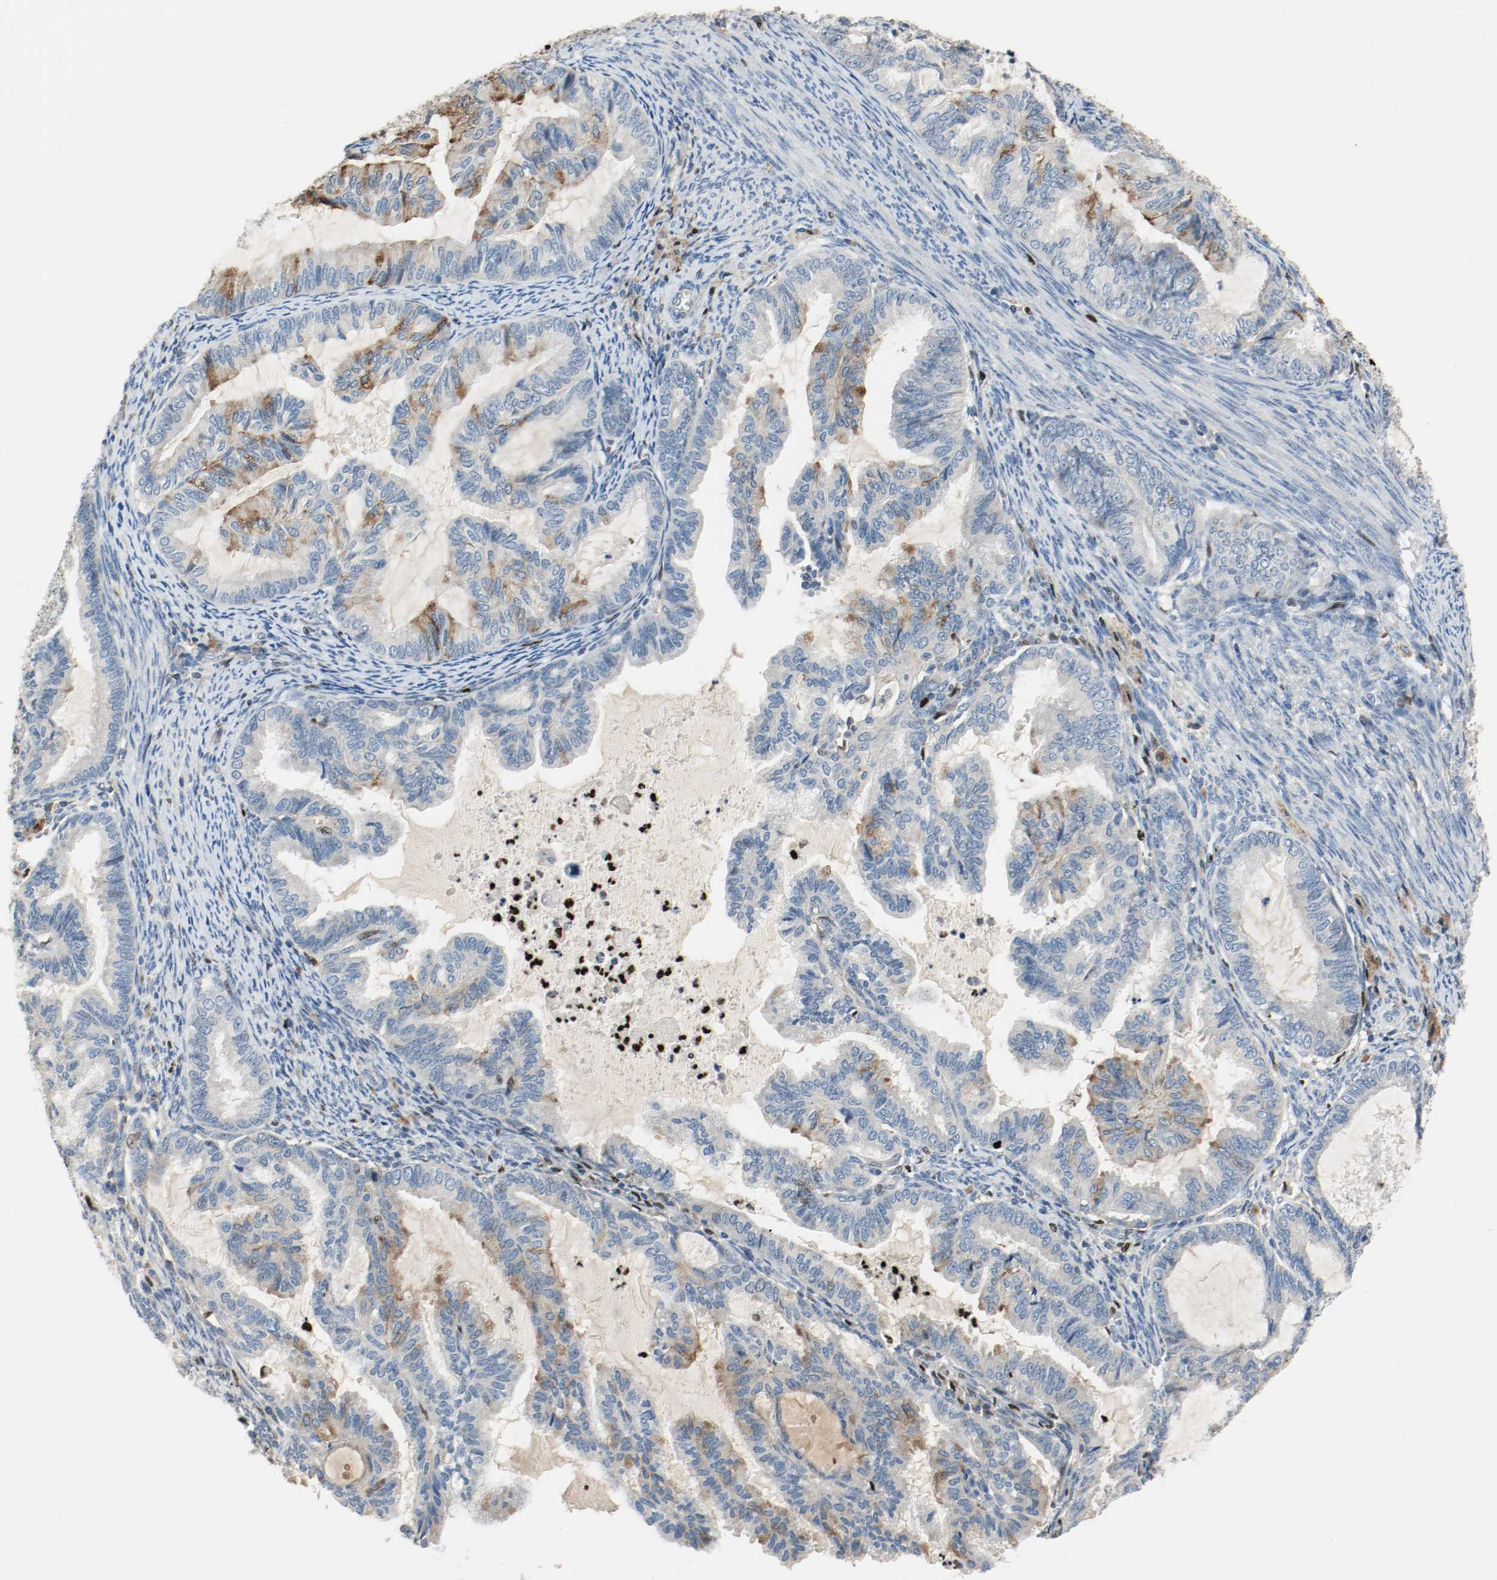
{"staining": {"intensity": "moderate", "quantity": "<25%", "location": "cytoplasmic/membranous"}, "tissue": "cervical cancer", "cell_type": "Tumor cells", "image_type": "cancer", "snomed": [{"axis": "morphology", "description": "Normal tissue, NOS"}, {"axis": "morphology", "description": "Adenocarcinoma, NOS"}, {"axis": "topography", "description": "Cervix"}, {"axis": "topography", "description": "Endometrium"}], "caption": "High-power microscopy captured an immunohistochemistry photomicrograph of adenocarcinoma (cervical), revealing moderate cytoplasmic/membranous positivity in about <25% of tumor cells.", "gene": "BLK", "patient": {"sex": "female", "age": 86}}